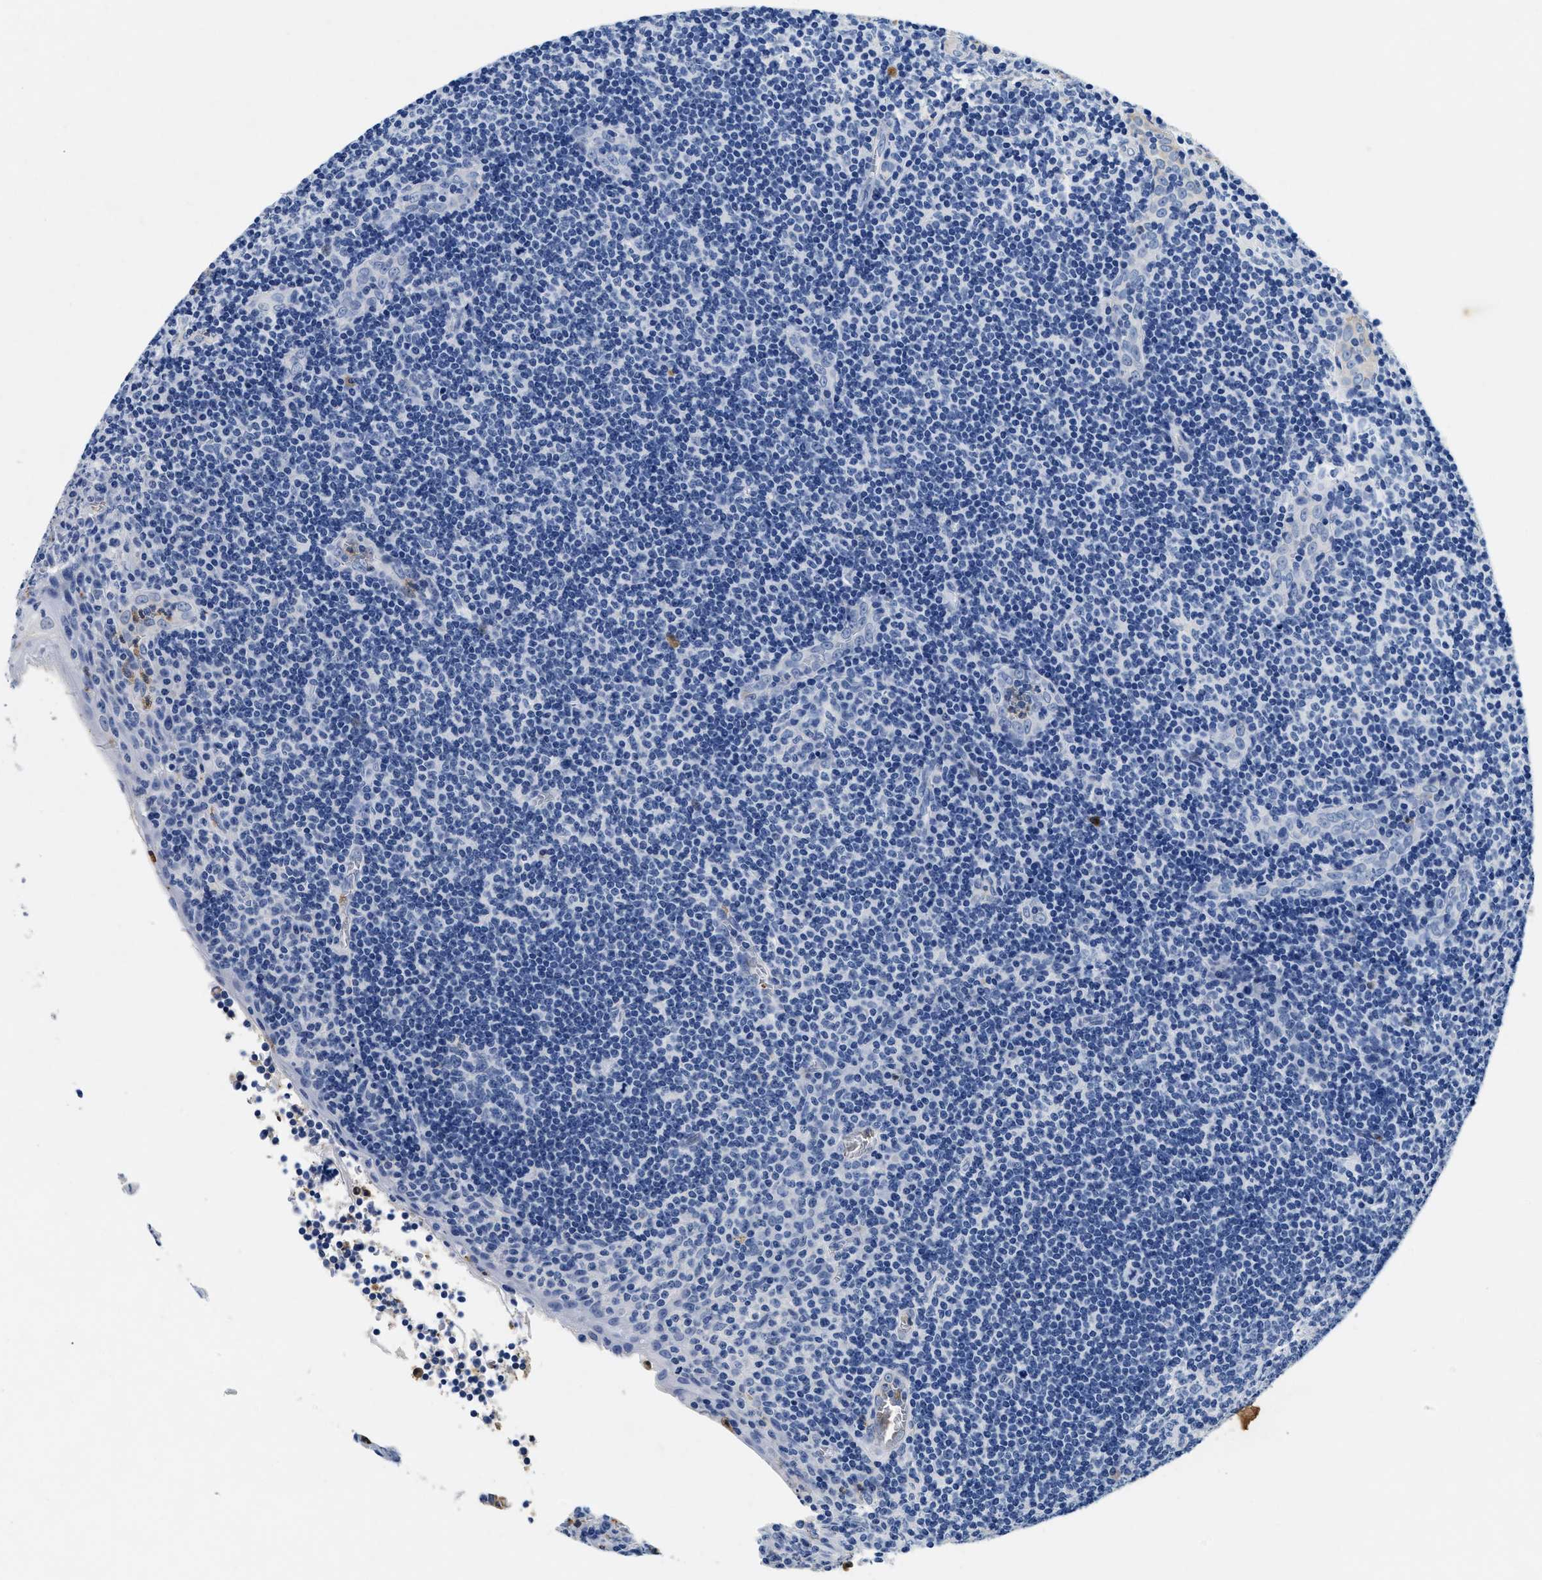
{"staining": {"intensity": "negative", "quantity": "none", "location": "none"}, "tissue": "tonsil", "cell_type": "Germinal center cells", "image_type": "normal", "snomed": [{"axis": "morphology", "description": "Normal tissue, NOS"}, {"axis": "topography", "description": "Tonsil"}], "caption": "The micrograph shows no staining of germinal center cells in unremarkable tonsil. (DAB (3,3'-diaminobenzidine) immunohistochemistry (IHC), high magnification).", "gene": "LAMA3", "patient": {"sex": "male", "age": 37}}